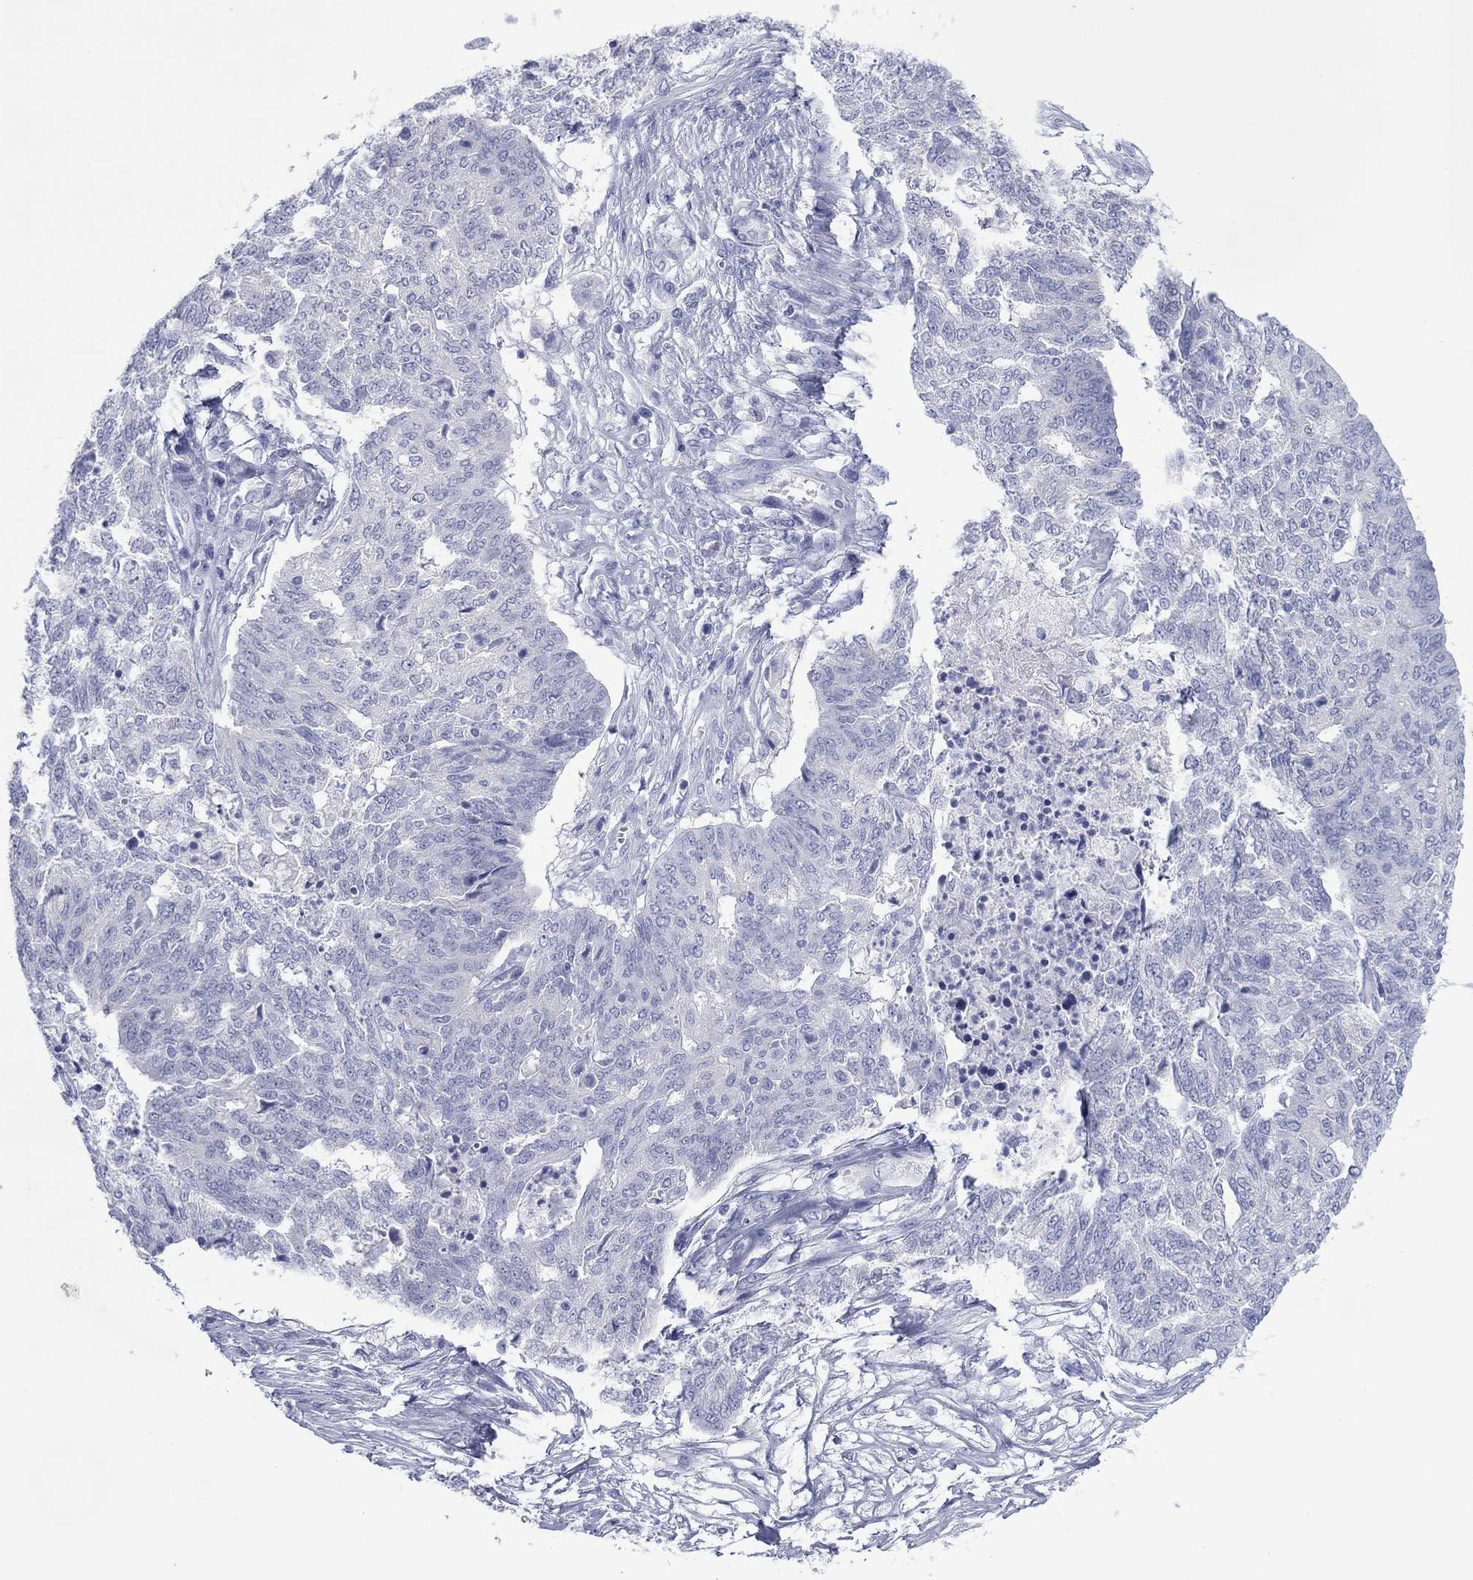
{"staining": {"intensity": "negative", "quantity": "none", "location": "none"}, "tissue": "ovarian cancer", "cell_type": "Tumor cells", "image_type": "cancer", "snomed": [{"axis": "morphology", "description": "Cystadenocarcinoma, serous, NOS"}, {"axis": "topography", "description": "Ovary"}], "caption": "Serous cystadenocarcinoma (ovarian) stained for a protein using IHC reveals no expression tumor cells.", "gene": "MLANA", "patient": {"sex": "female", "age": 67}}